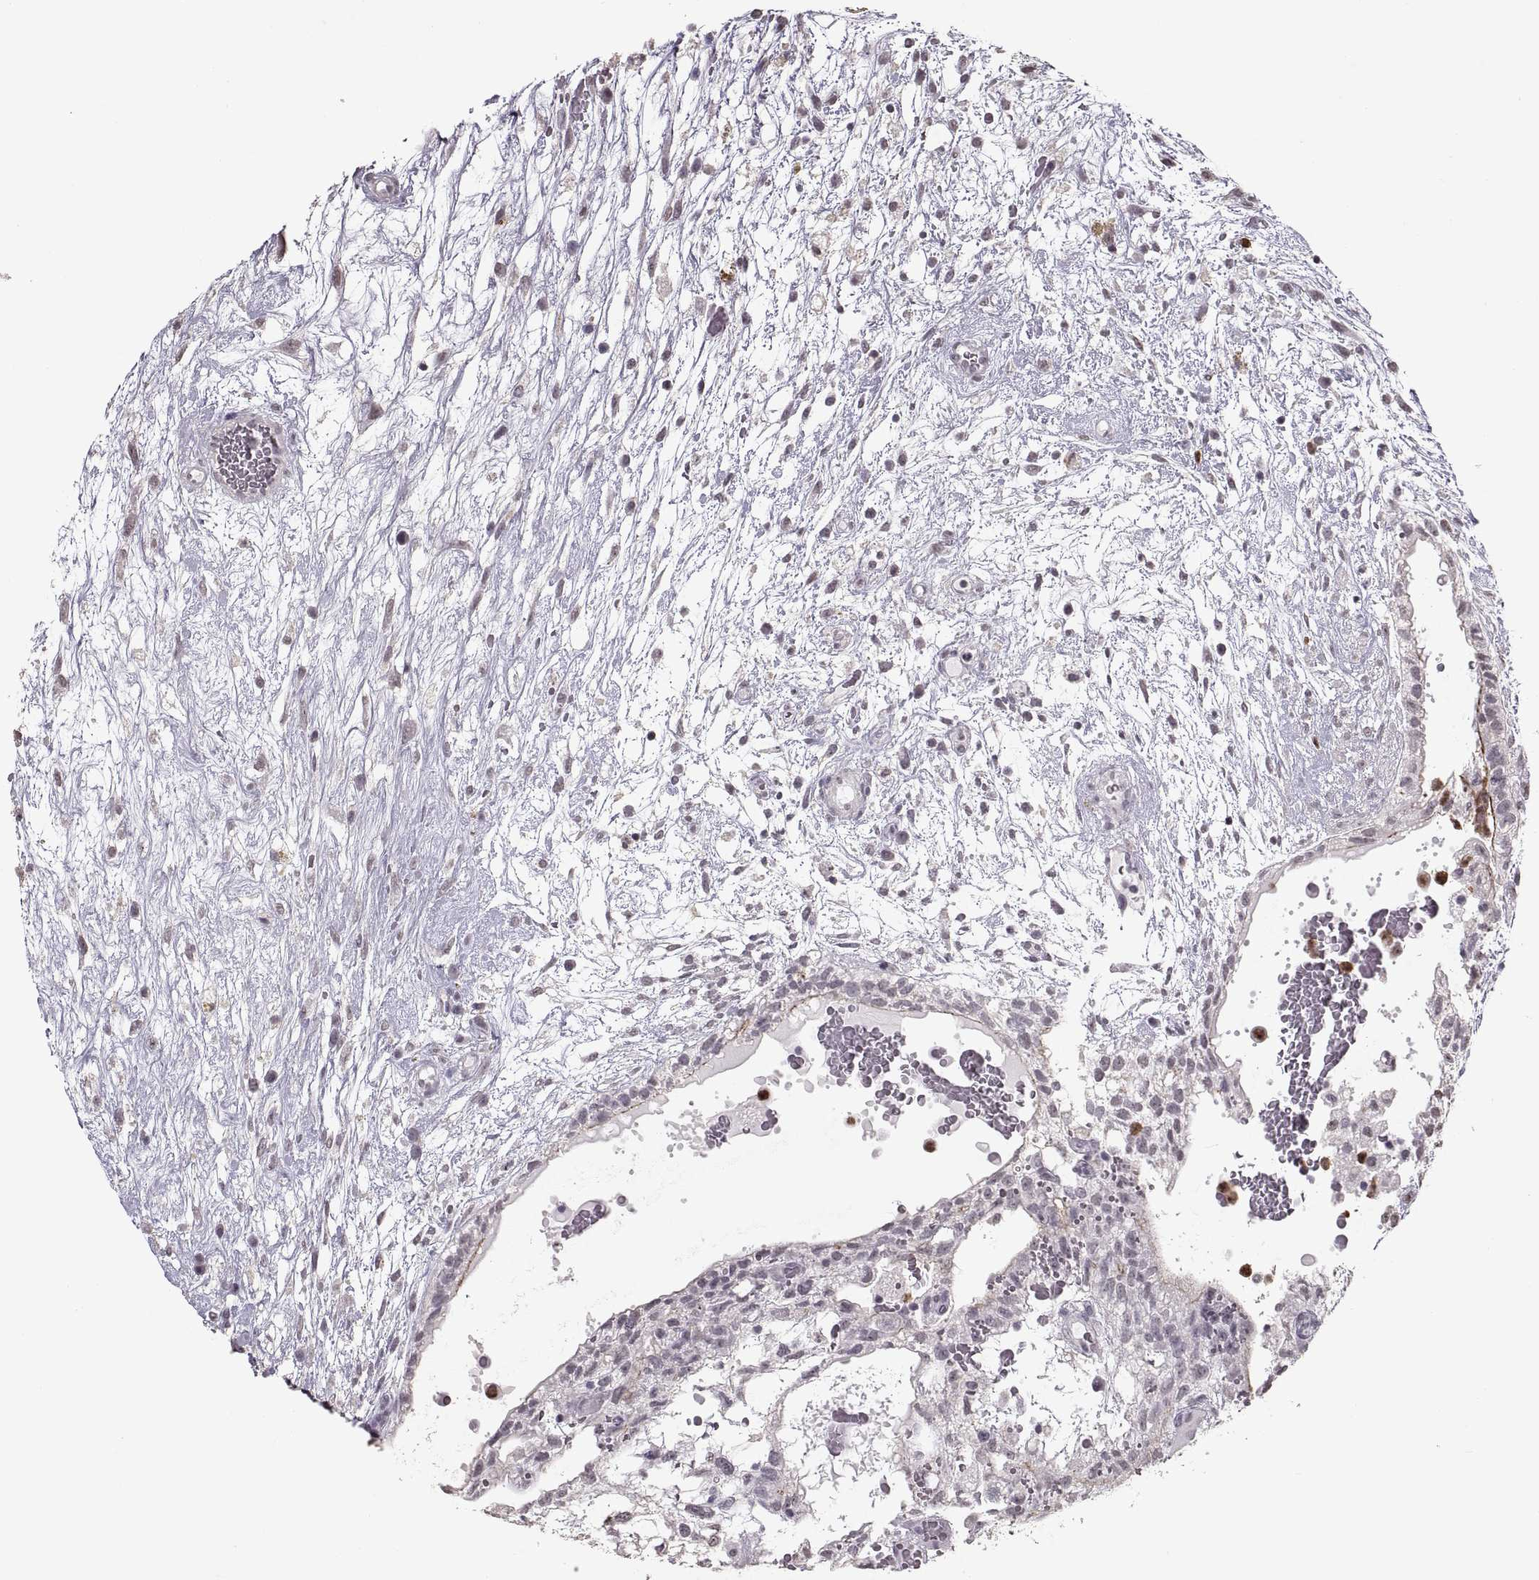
{"staining": {"intensity": "negative", "quantity": "none", "location": "none"}, "tissue": "testis cancer", "cell_type": "Tumor cells", "image_type": "cancer", "snomed": [{"axis": "morphology", "description": "Normal tissue, NOS"}, {"axis": "morphology", "description": "Carcinoma, Embryonal, NOS"}, {"axis": "topography", "description": "Testis"}], "caption": "There is no significant expression in tumor cells of testis cancer (embryonal carcinoma).", "gene": "PALS1", "patient": {"sex": "male", "age": 32}}